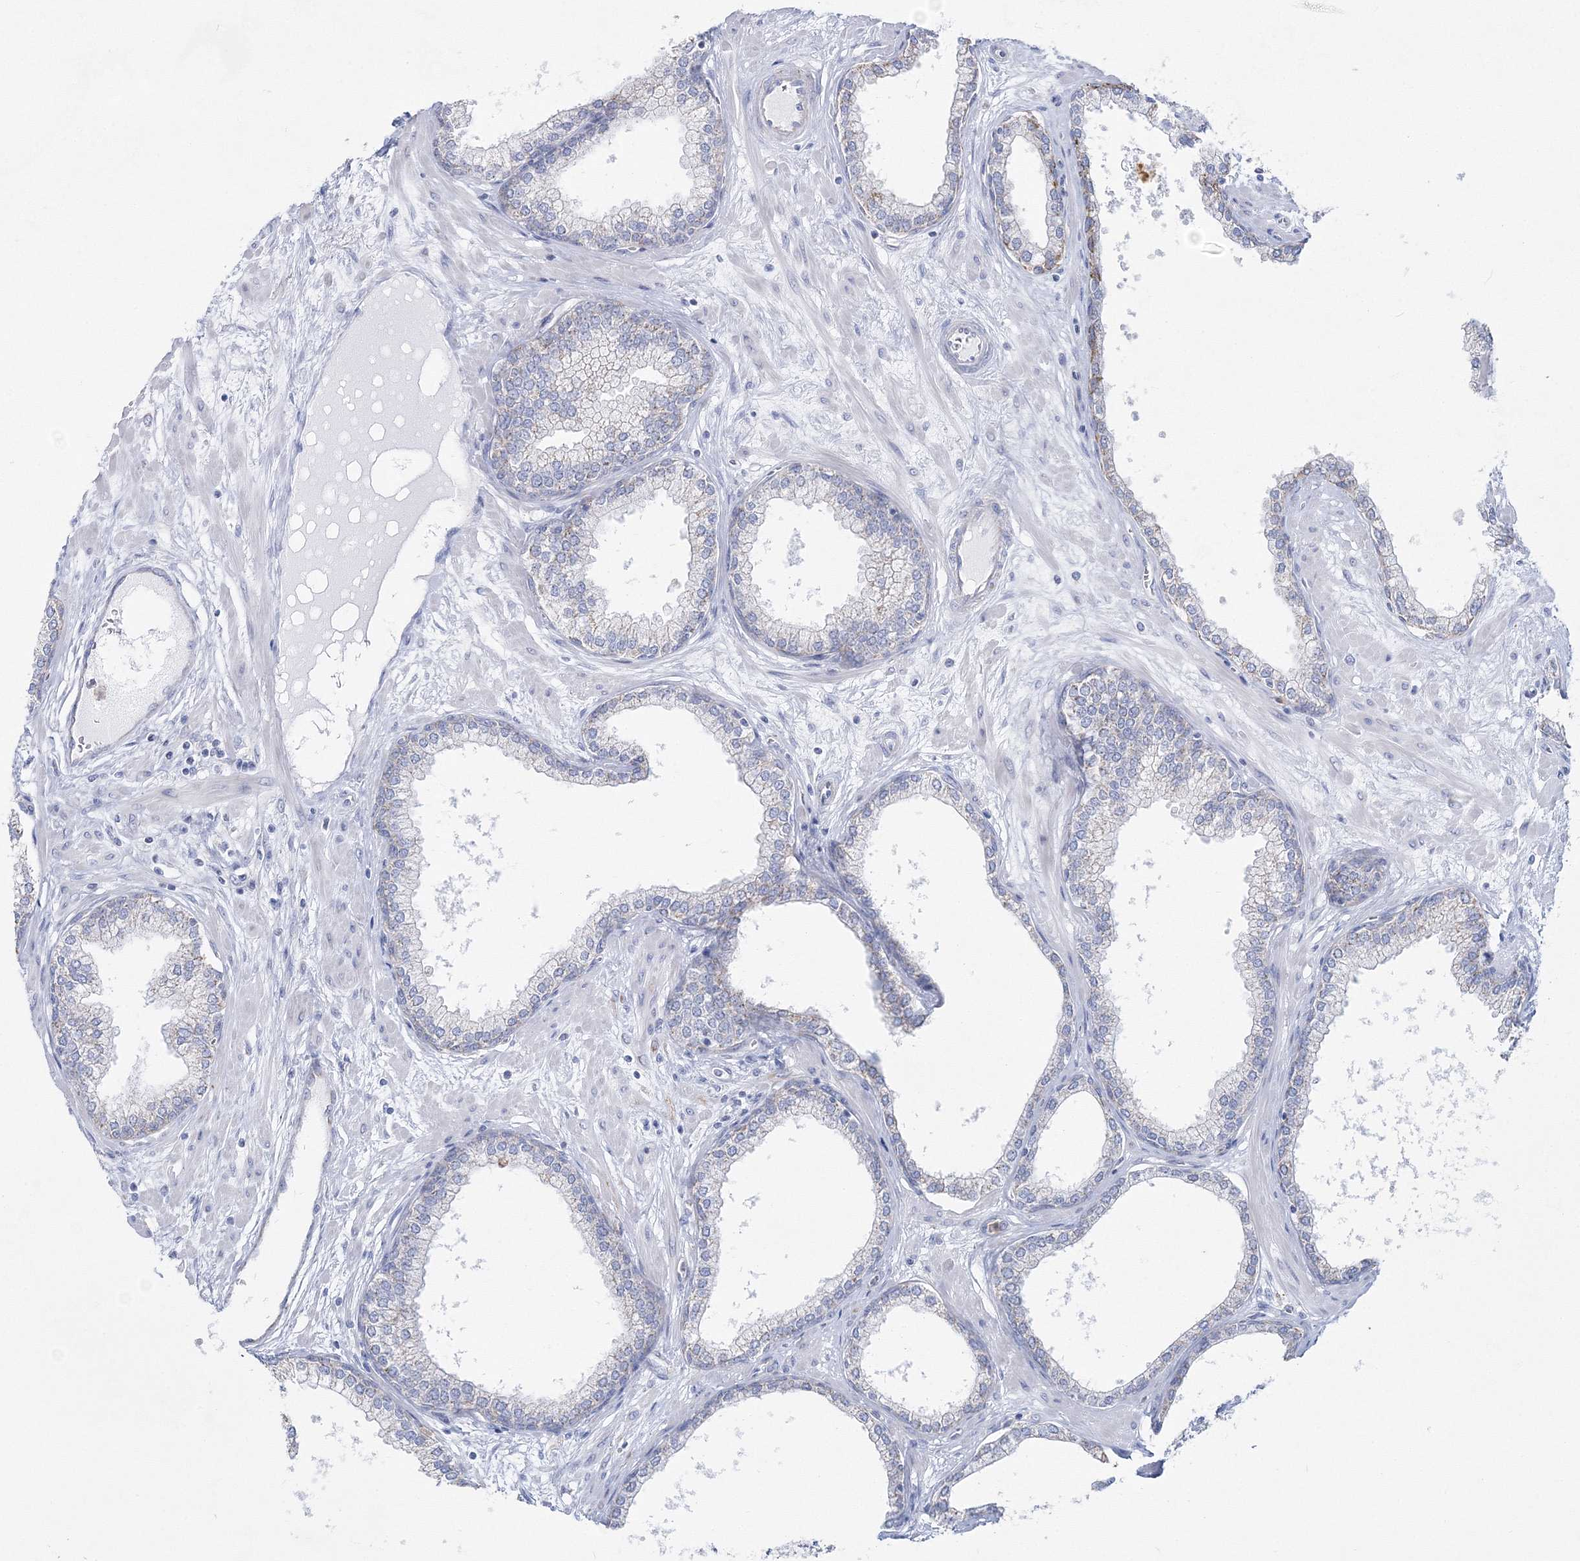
{"staining": {"intensity": "moderate", "quantity": "<25%", "location": "cytoplasmic/membranous"}, "tissue": "prostate", "cell_type": "Glandular cells", "image_type": "normal", "snomed": [{"axis": "morphology", "description": "Normal tissue, NOS"}, {"axis": "morphology", "description": "Urothelial carcinoma, Low grade"}, {"axis": "topography", "description": "Urinary bladder"}, {"axis": "topography", "description": "Prostate"}], "caption": "An image of human prostate stained for a protein exhibits moderate cytoplasmic/membranous brown staining in glandular cells.", "gene": "HIBCH", "patient": {"sex": "male", "age": 60}}